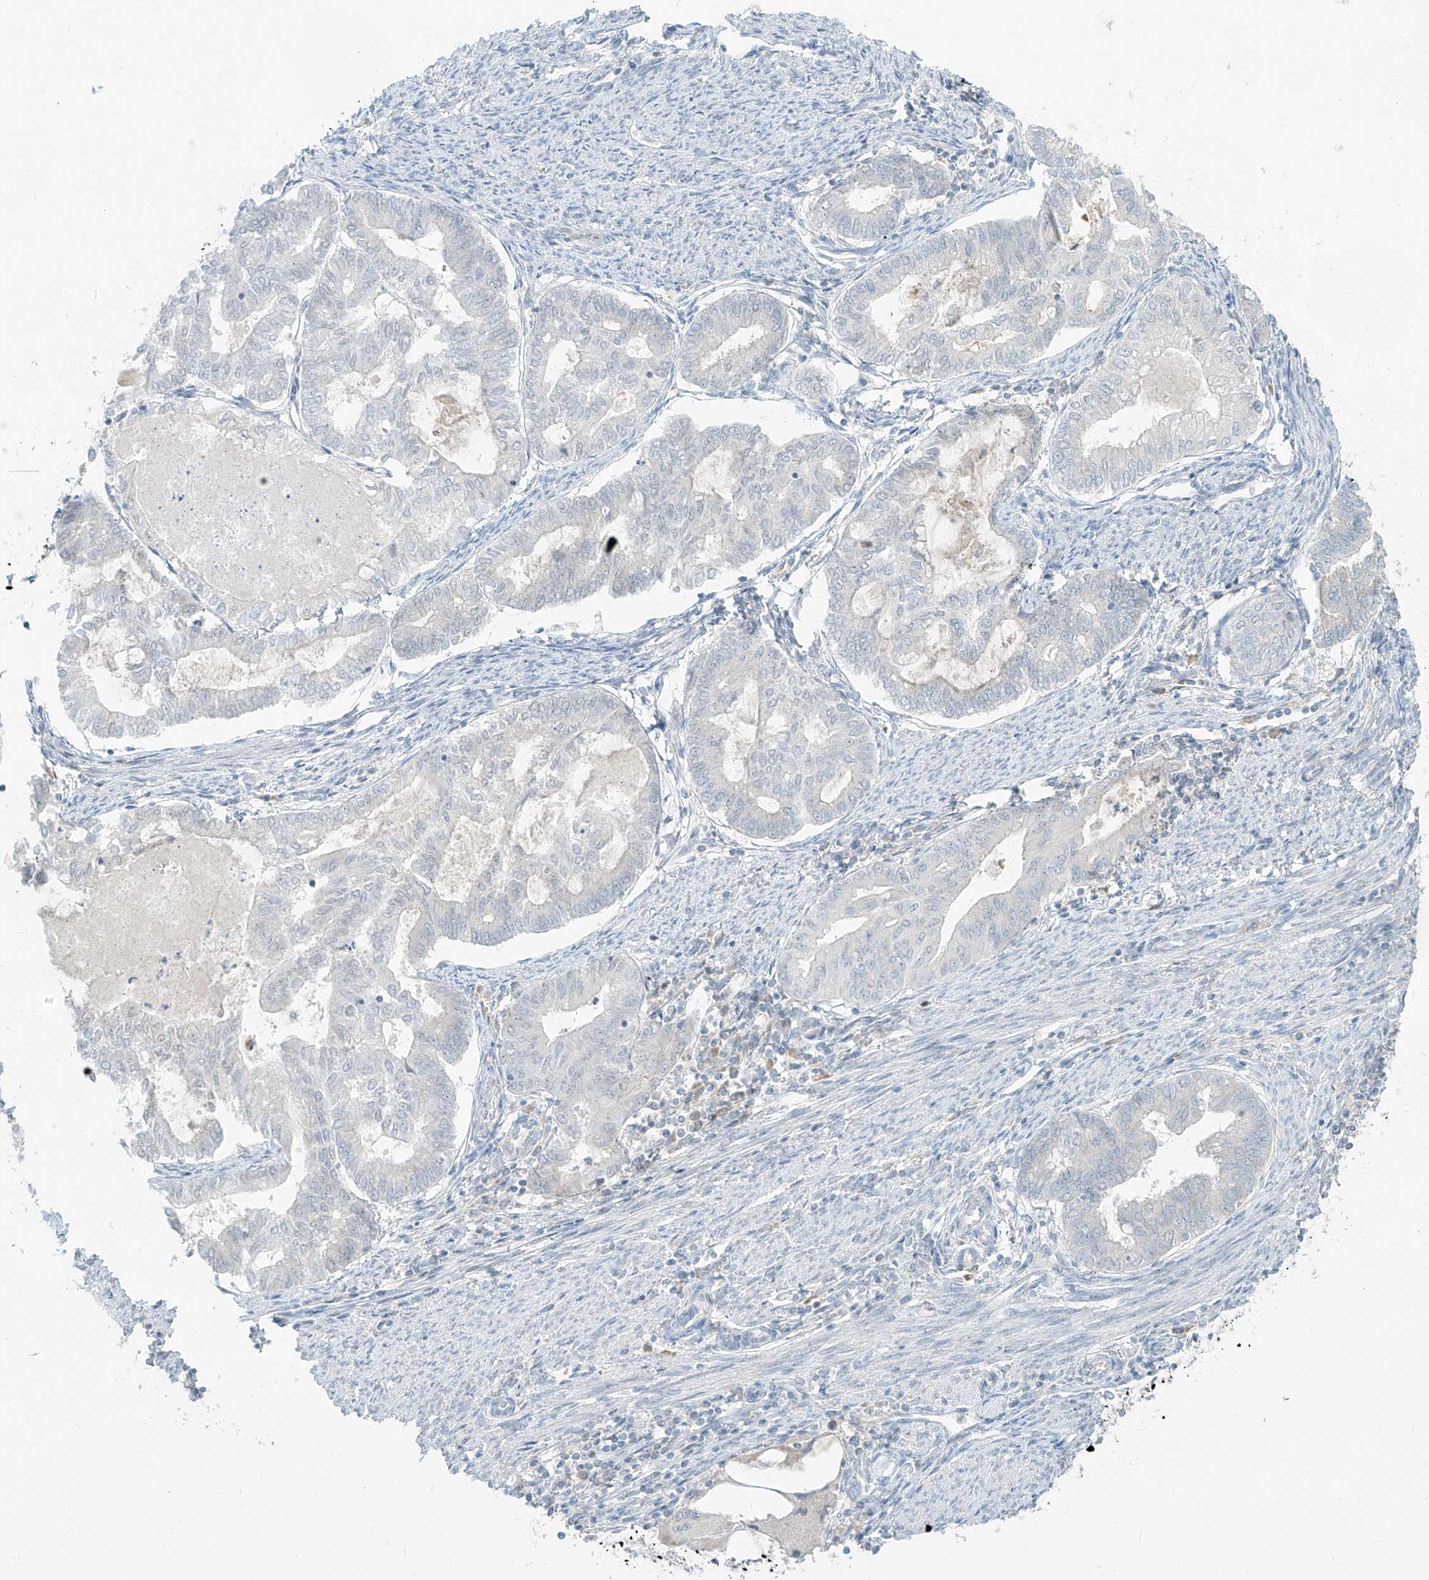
{"staining": {"intensity": "negative", "quantity": "none", "location": "none"}, "tissue": "endometrial cancer", "cell_type": "Tumor cells", "image_type": "cancer", "snomed": [{"axis": "morphology", "description": "Adenocarcinoma, NOS"}, {"axis": "topography", "description": "Endometrium"}], "caption": "Adenocarcinoma (endometrial) was stained to show a protein in brown. There is no significant positivity in tumor cells.", "gene": "C2orf42", "patient": {"sex": "female", "age": 79}}